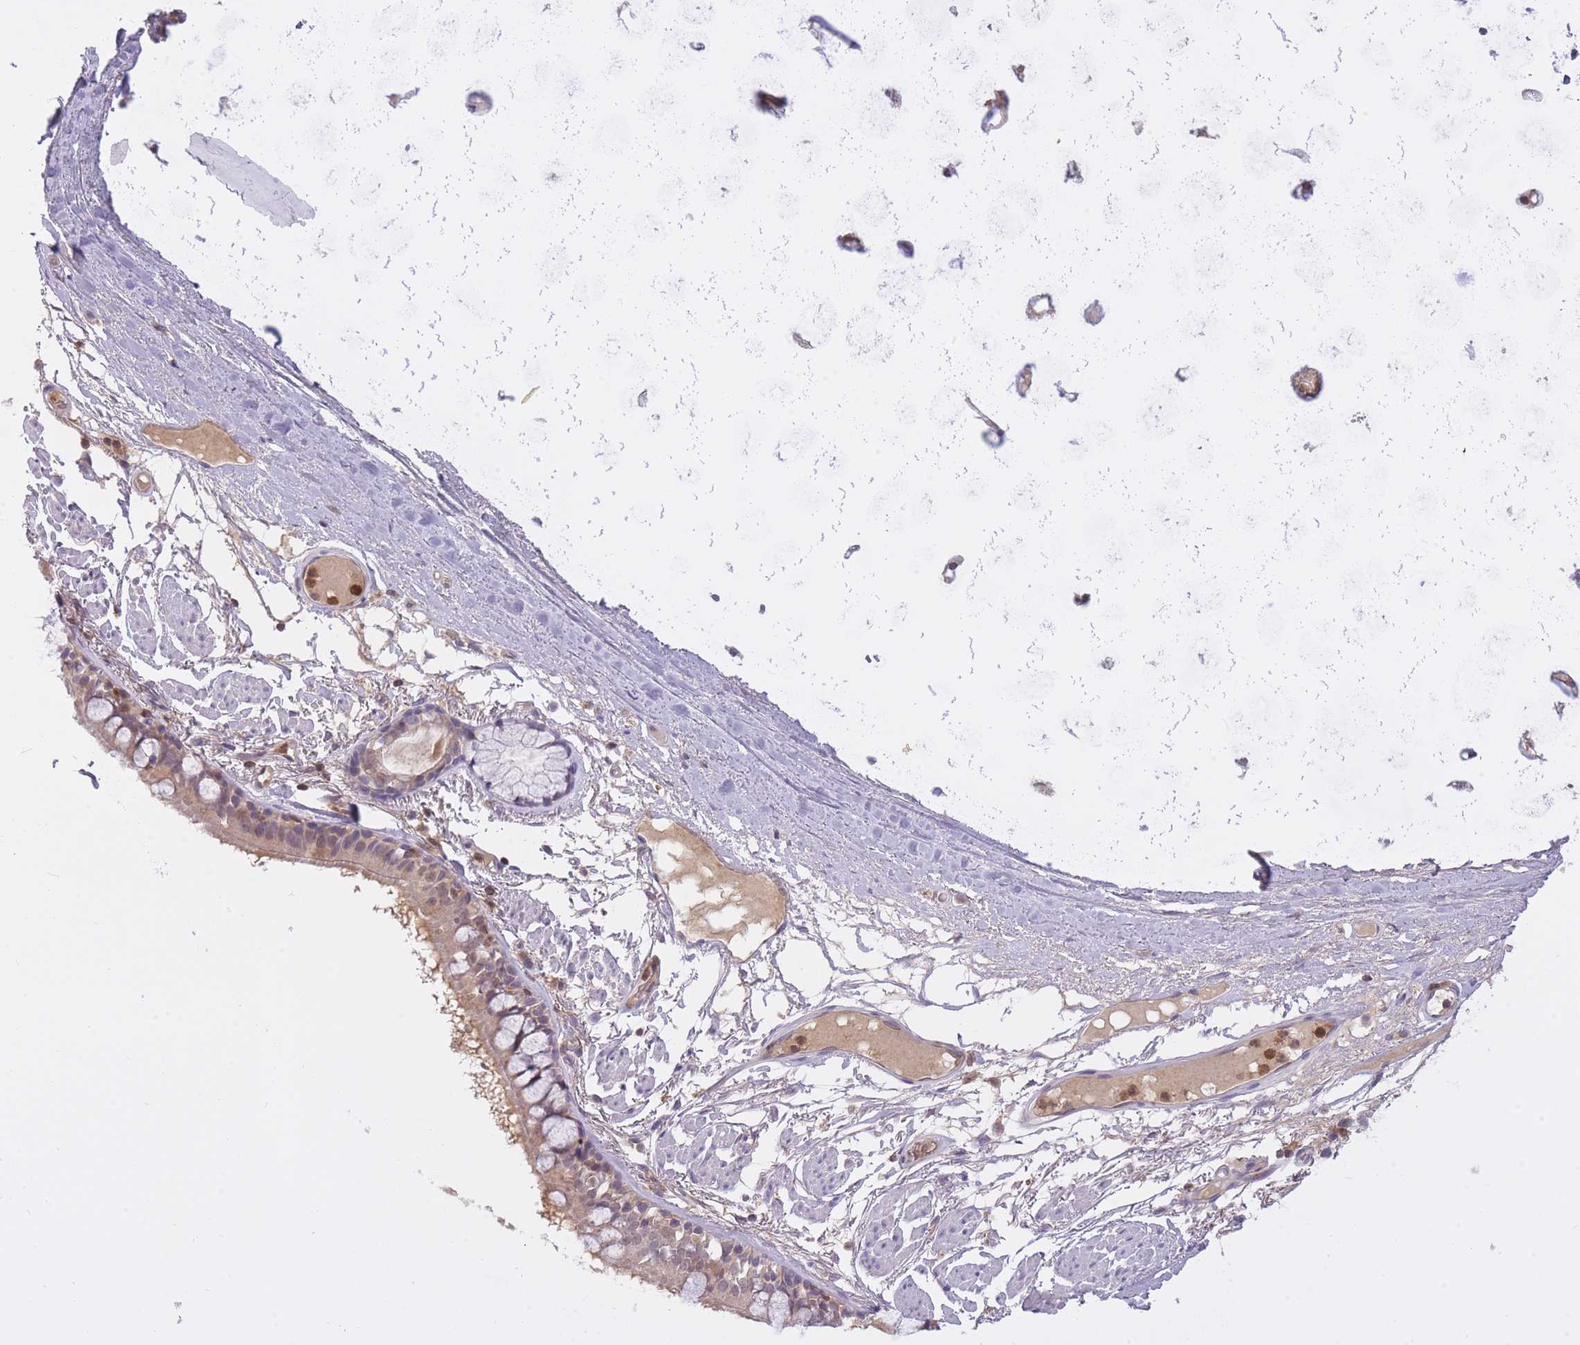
{"staining": {"intensity": "moderate", "quantity": ">75%", "location": "cytoplasmic/membranous,nuclear"}, "tissue": "bronchus", "cell_type": "Respiratory epithelial cells", "image_type": "normal", "snomed": [{"axis": "morphology", "description": "Normal tissue, NOS"}, {"axis": "topography", "description": "Bronchus"}], "caption": "Protein staining of normal bronchus shows moderate cytoplasmic/membranous,nuclear expression in about >75% of respiratory epithelial cells.", "gene": "CXorf38", "patient": {"sex": "male", "age": 70}}